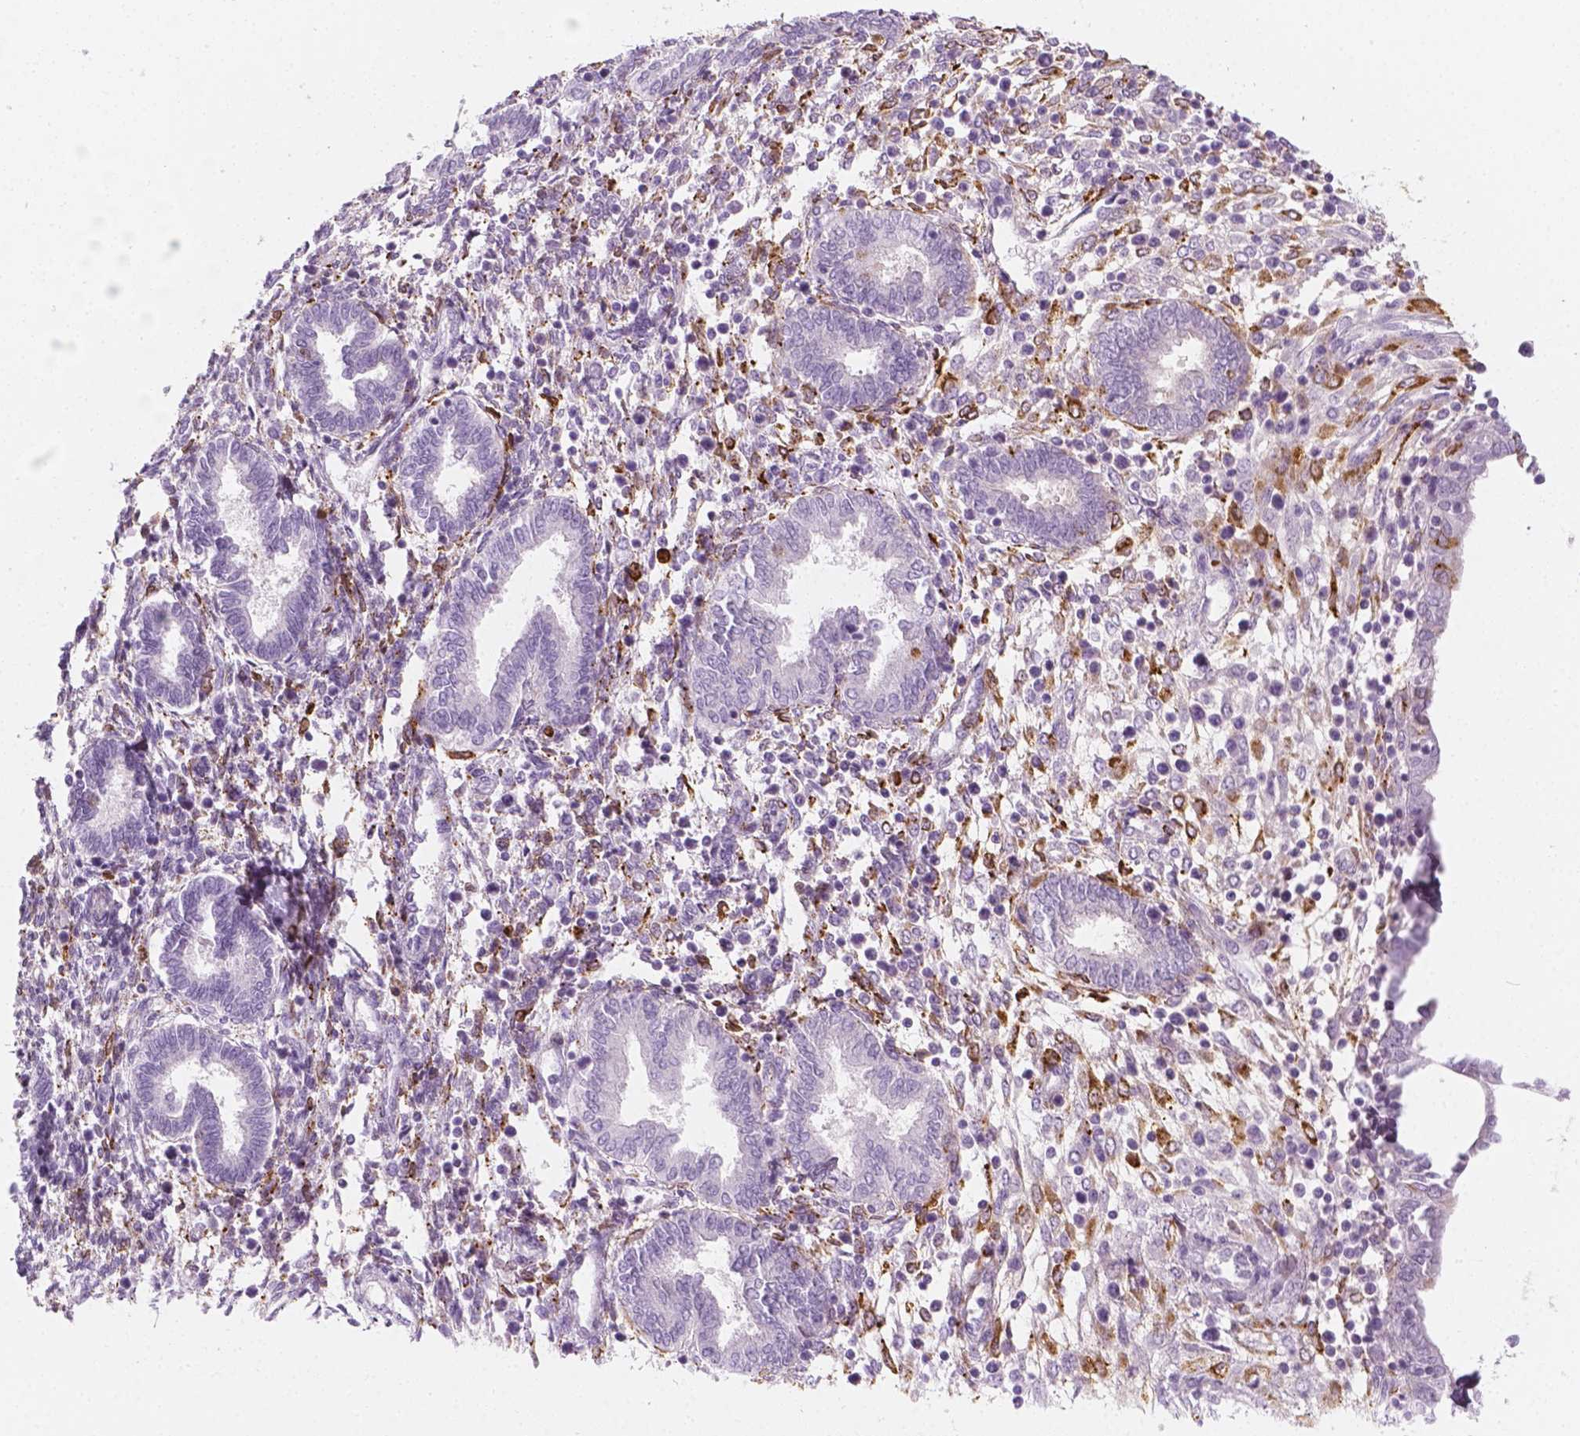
{"staining": {"intensity": "moderate", "quantity": "<25%", "location": "cytoplasmic/membranous"}, "tissue": "endometrium", "cell_type": "Cells in endometrial stroma", "image_type": "normal", "snomed": [{"axis": "morphology", "description": "Normal tissue, NOS"}, {"axis": "topography", "description": "Endometrium"}], "caption": "This photomicrograph displays normal endometrium stained with IHC to label a protein in brown. The cytoplasmic/membranous of cells in endometrial stroma show moderate positivity for the protein. Nuclei are counter-stained blue.", "gene": "CES1", "patient": {"sex": "female", "age": 42}}